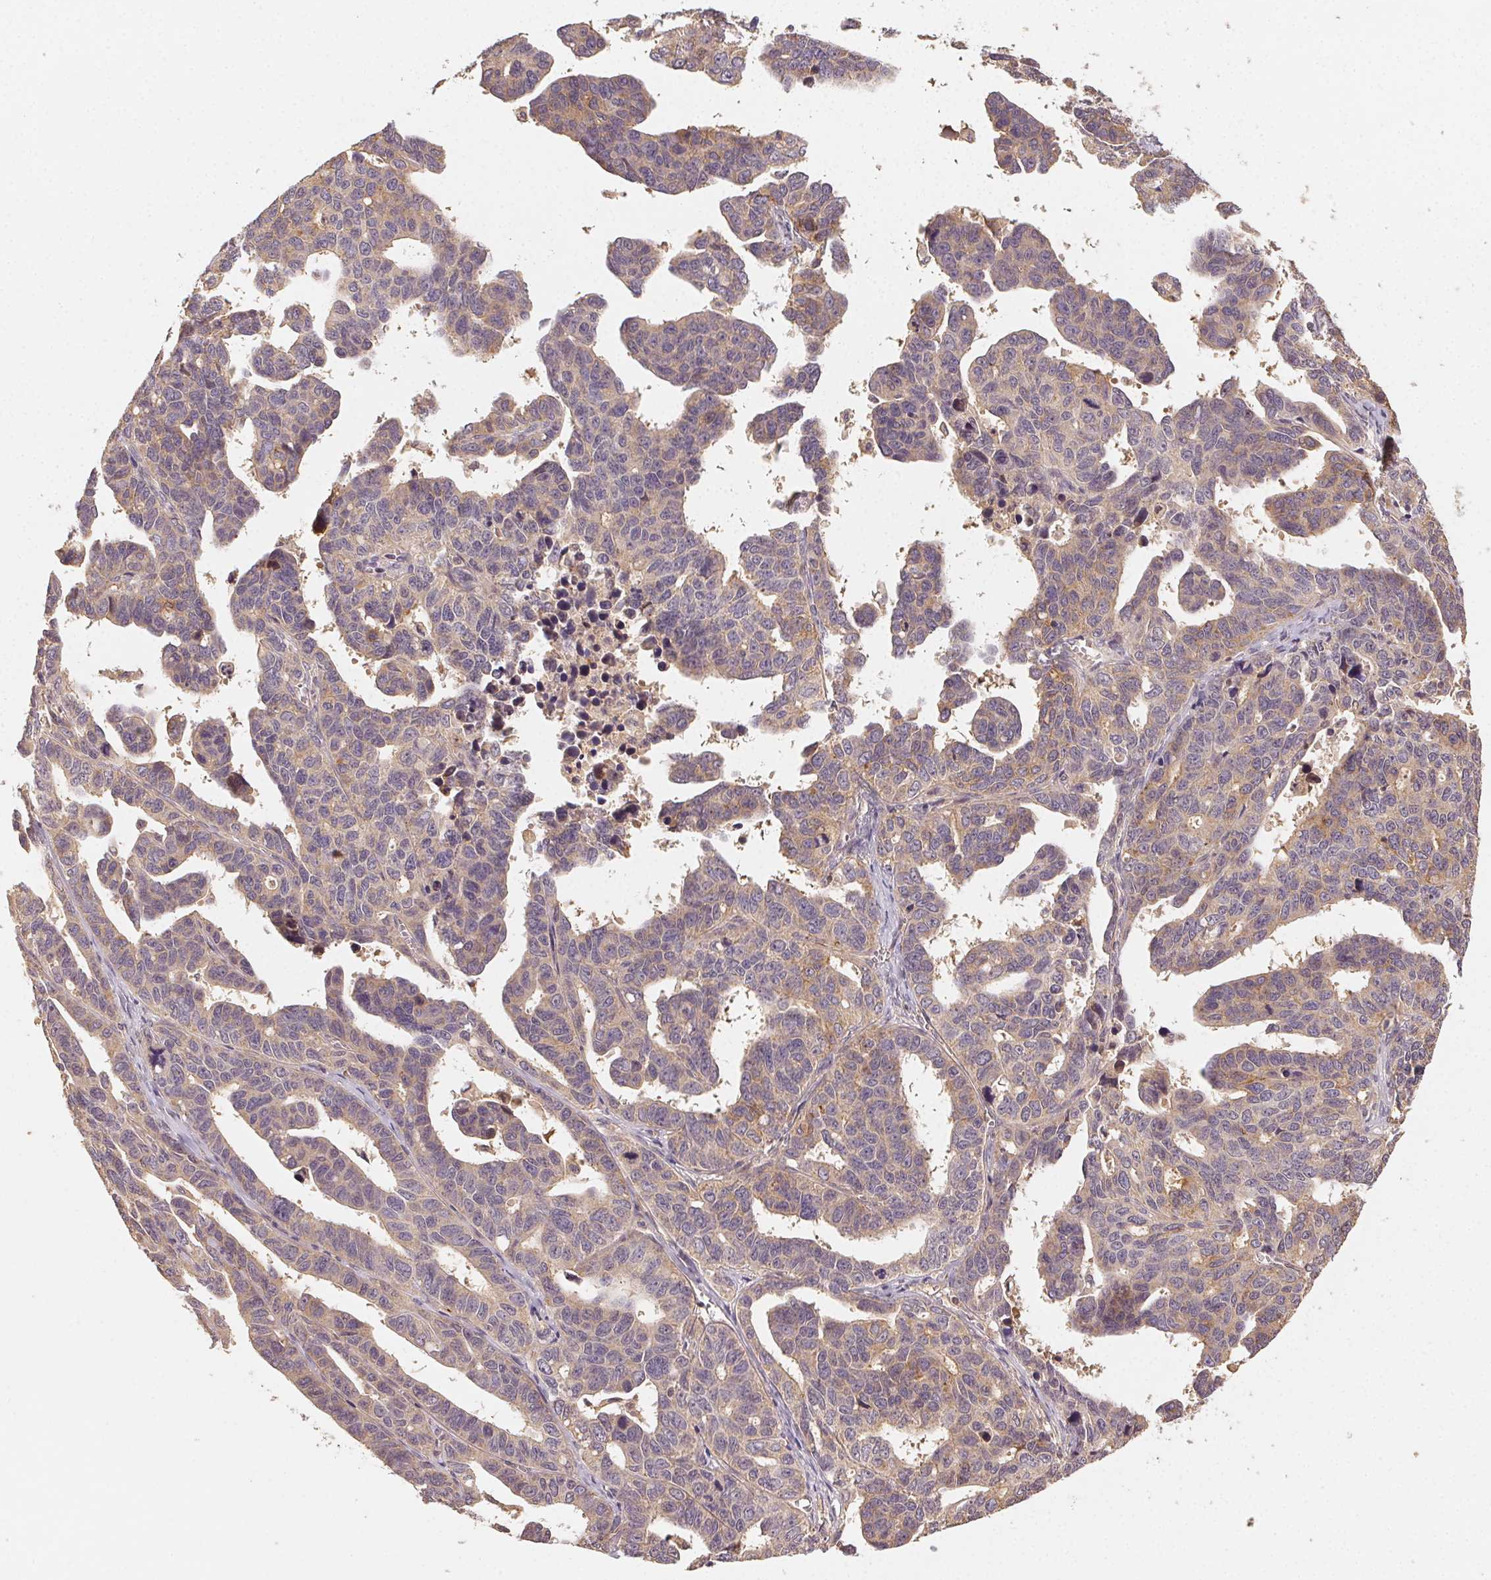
{"staining": {"intensity": "weak", "quantity": "25%-75%", "location": "cytoplasmic/membranous"}, "tissue": "ovarian cancer", "cell_type": "Tumor cells", "image_type": "cancer", "snomed": [{"axis": "morphology", "description": "Cystadenocarcinoma, serous, NOS"}, {"axis": "topography", "description": "Ovary"}], "caption": "Protein analysis of serous cystadenocarcinoma (ovarian) tissue reveals weak cytoplasmic/membranous positivity in about 25%-75% of tumor cells.", "gene": "RALA", "patient": {"sex": "female", "age": 69}}